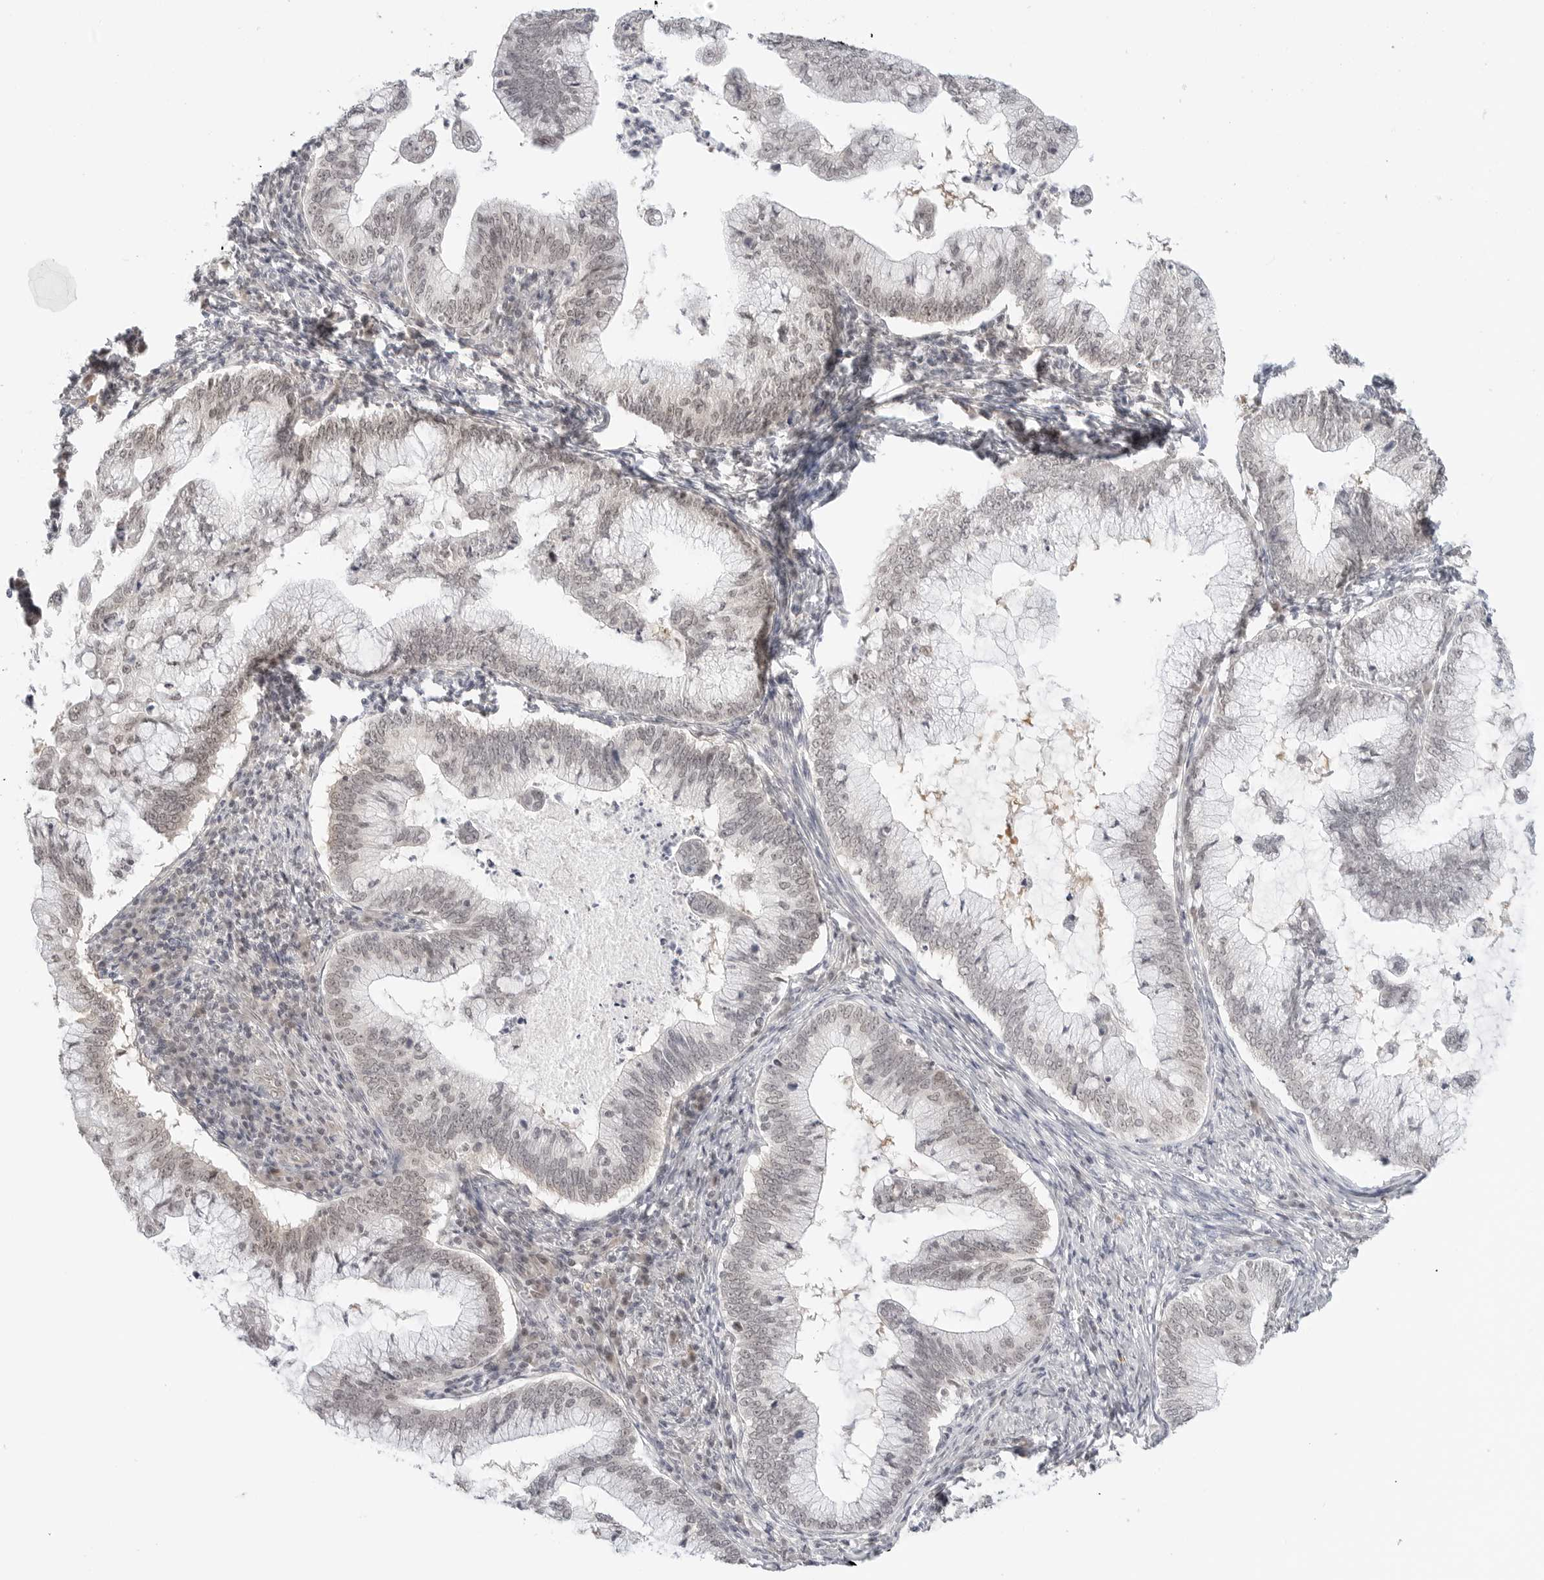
{"staining": {"intensity": "negative", "quantity": "none", "location": "none"}, "tissue": "cervical cancer", "cell_type": "Tumor cells", "image_type": "cancer", "snomed": [{"axis": "morphology", "description": "Adenocarcinoma, NOS"}, {"axis": "topography", "description": "Cervix"}], "caption": "Immunohistochemistry micrograph of human cervical cancer stained for a protein (brown), which demonstrates no positivity in tumor cells.", "gene": "TSEN2", "patient": {"sex": "female", "age": 36}}